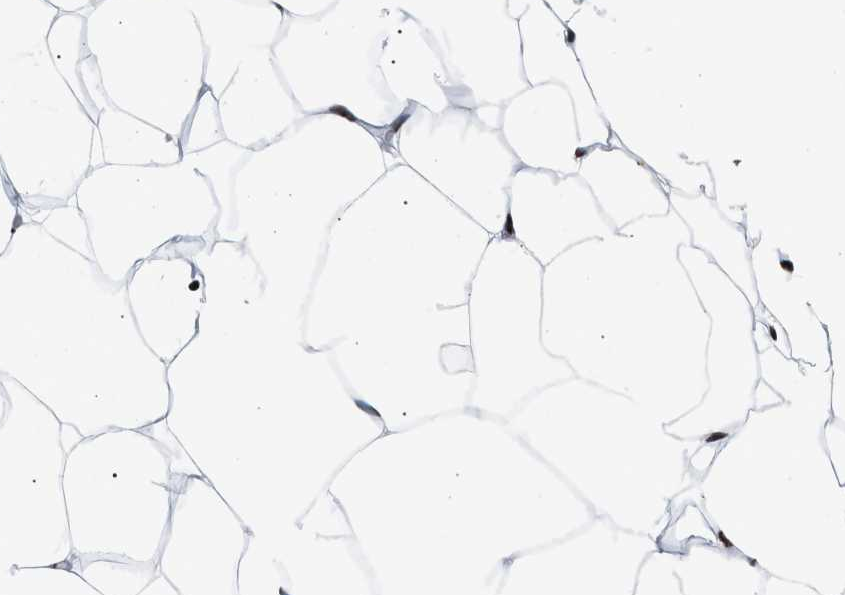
{"staining": {"intensity": "moderate", "quantity": ">75%", "location": "nuclear"}, "tissue": "adipose tissue", "cell_type": "Adipocytes", "image_type": "normal", "snomed": [{"axis": "morphology", "description": "Normal tissue, NOS"}, {"axis": "topography", "description": "Breast"}, {"axis": "topography", "description": "Adipose tissue"}], "caption": "A brown stain shows moderate nuclear positivity of a protein in adipocytes of normal adipose tissue. The staining was performed using DAB to visualize the protein expression in brown, while the nuclei were stained in blue with hematoxylin (Magnification: 20x).", "gene": "RAD21", "patient": {"sex": "female", "age": 25}}